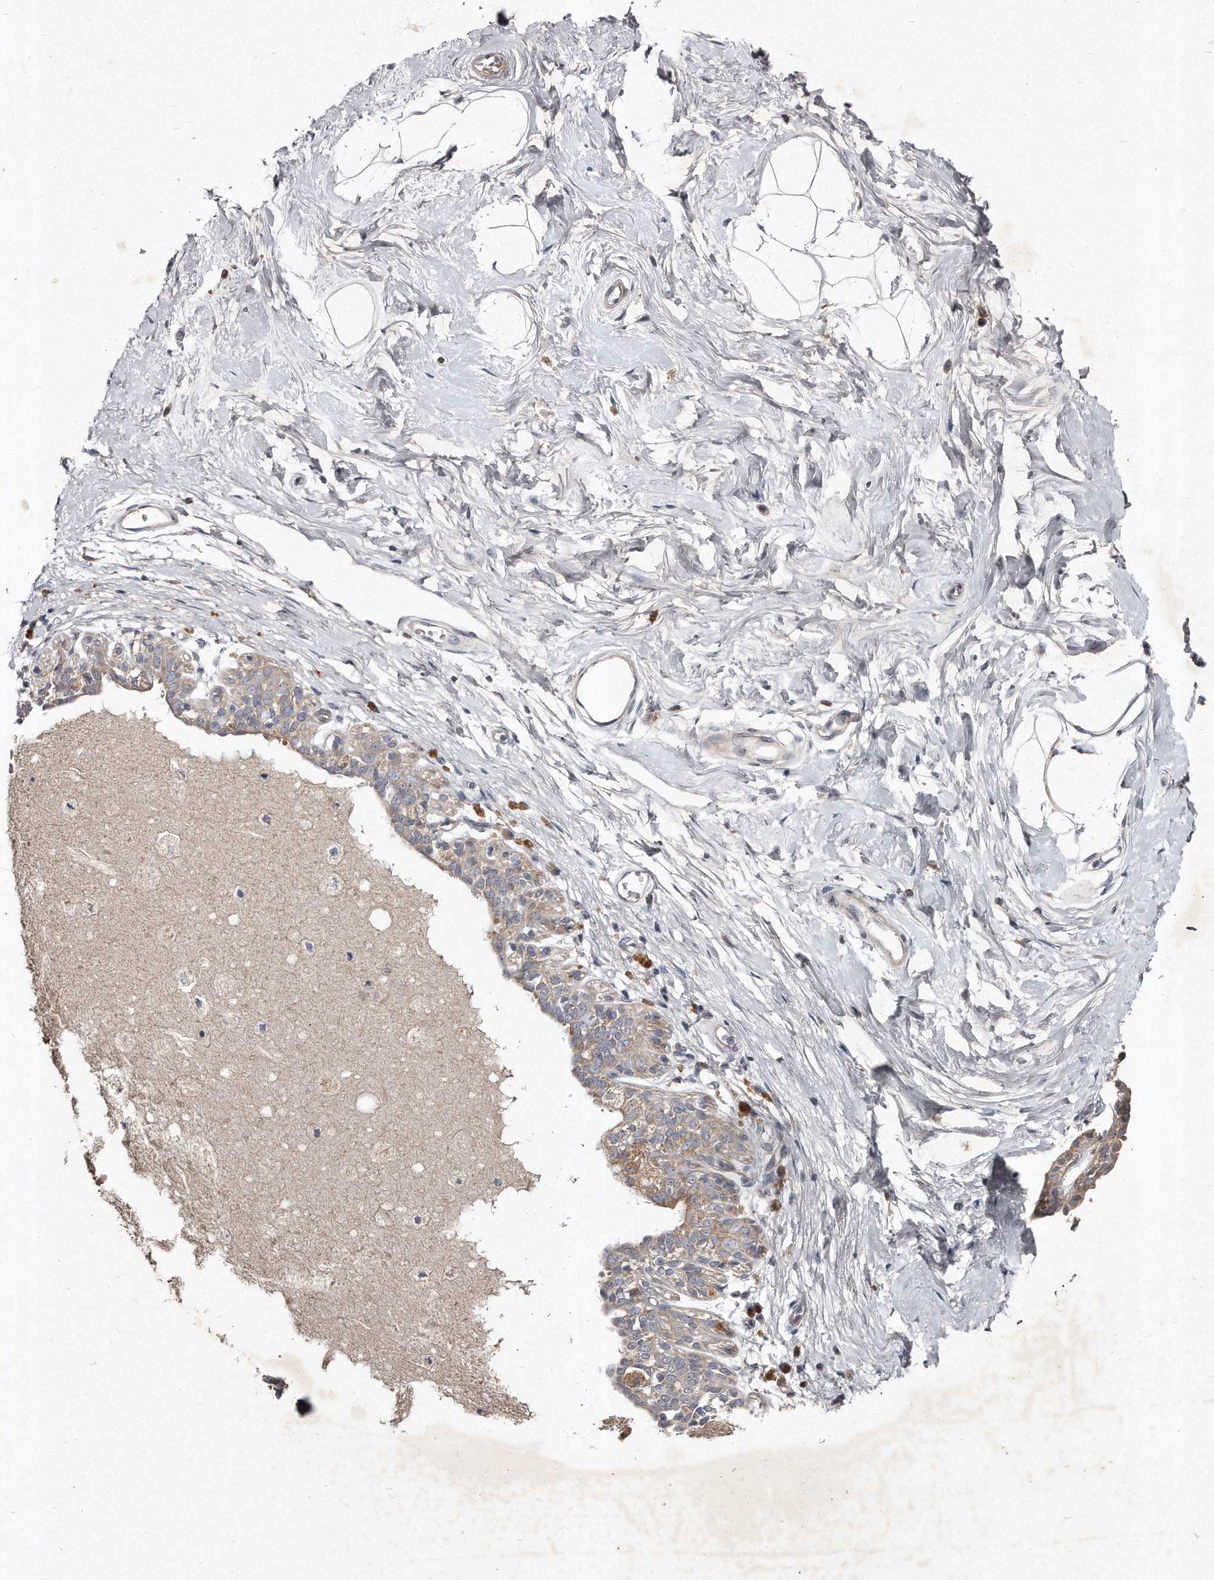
{"staining": {"intensity": "negative", "quantity": "none", "location": "none"}, "tissue": "breast", "cell_type": "Adipocytes", "image_type": "normal", "snomed": [{"axis": "morphology", "description": "Normal tissue, NOS"}, {"axis": "topography", "description": "Breast"}], "caption": "Human breast stained for a protein using IHC displays no expression in adipocytes.", "gene": "TECR", "patient": {"sex": "female", "age": 45}}